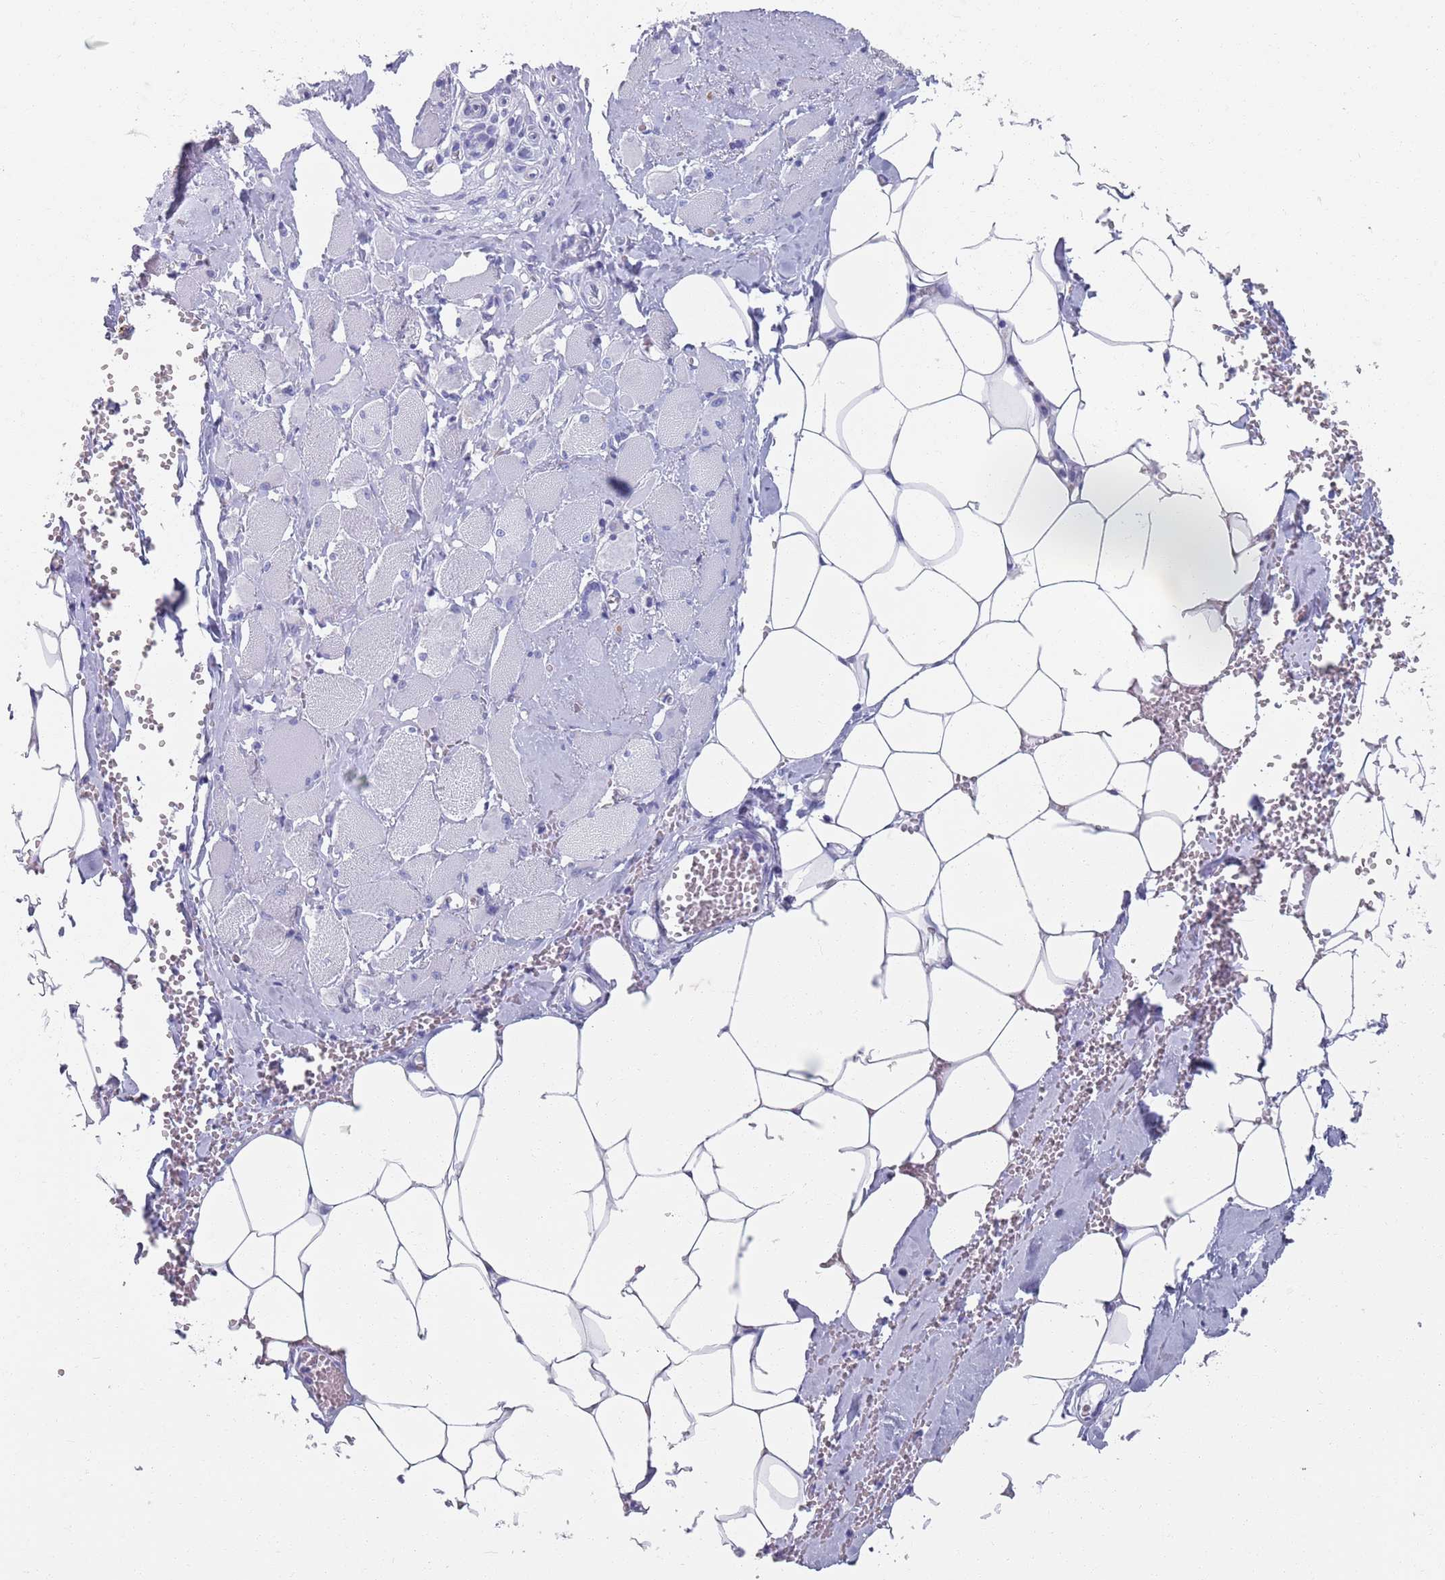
{"staining": {"intensity": "negative", "quantity": "none", "location": "none"}, "tissue": "skeletal muscle", "cell_type": "Myocytes", "image_type": "normal", "snomed": [{"axis": "morphology", "description": "Normal tissue, NOS"}, {"axis": "morphology", "description": "Basal cell carcinoma"}, {"axis": "topography", "description": "Skeletal muscle"}], "caption": "Immunohistochemistry micrograph of unremarkable skeletal muscle stained for a protein (brown), which displays no positivity in myocytes. (Brightfield microscopy of DAB immunohistochemistry (IHC) at high magnification).", "gene": "PLOD1", "patient": {"sex": "female", "age": 64}}